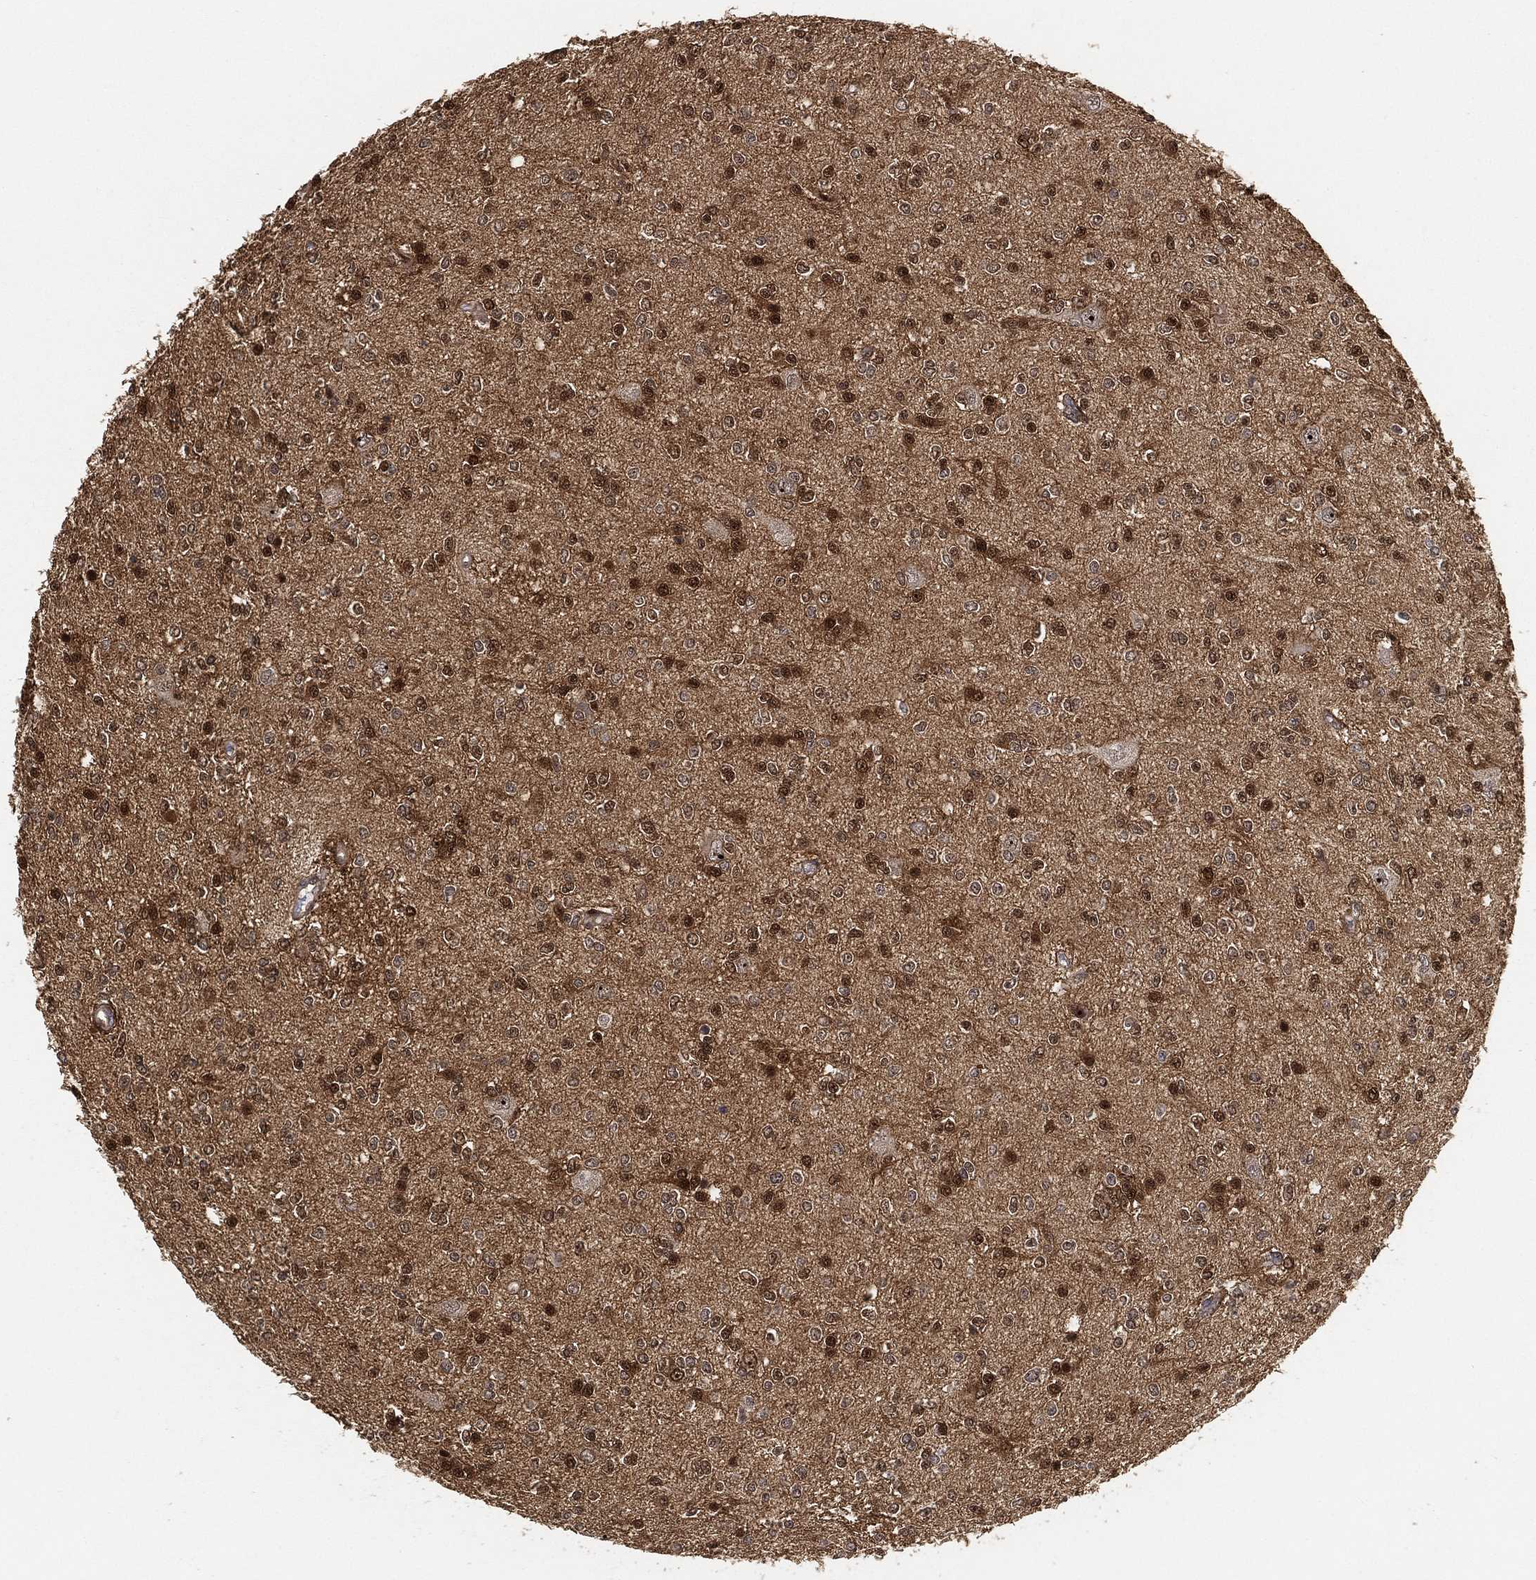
{"staining": {"intensity": "moderate", "quantity": ">75%", "location": "nuclear"}, "tissue": "glioma", "cell_type": "Tumor cells", "image_type": "cancer", "snomed": [{"axis": "morphology", "description": "Glioma, malignant, Low grade"}, {"axis": "topography", "description": "Brain"}], "caption": "Brown immunohistochemical staining in human glioma exhibits moderate nuclear expression in approximately >75% of tumor cells.", "gene": "CRYL1", "patient": {"sex": "male", "age": 67}}